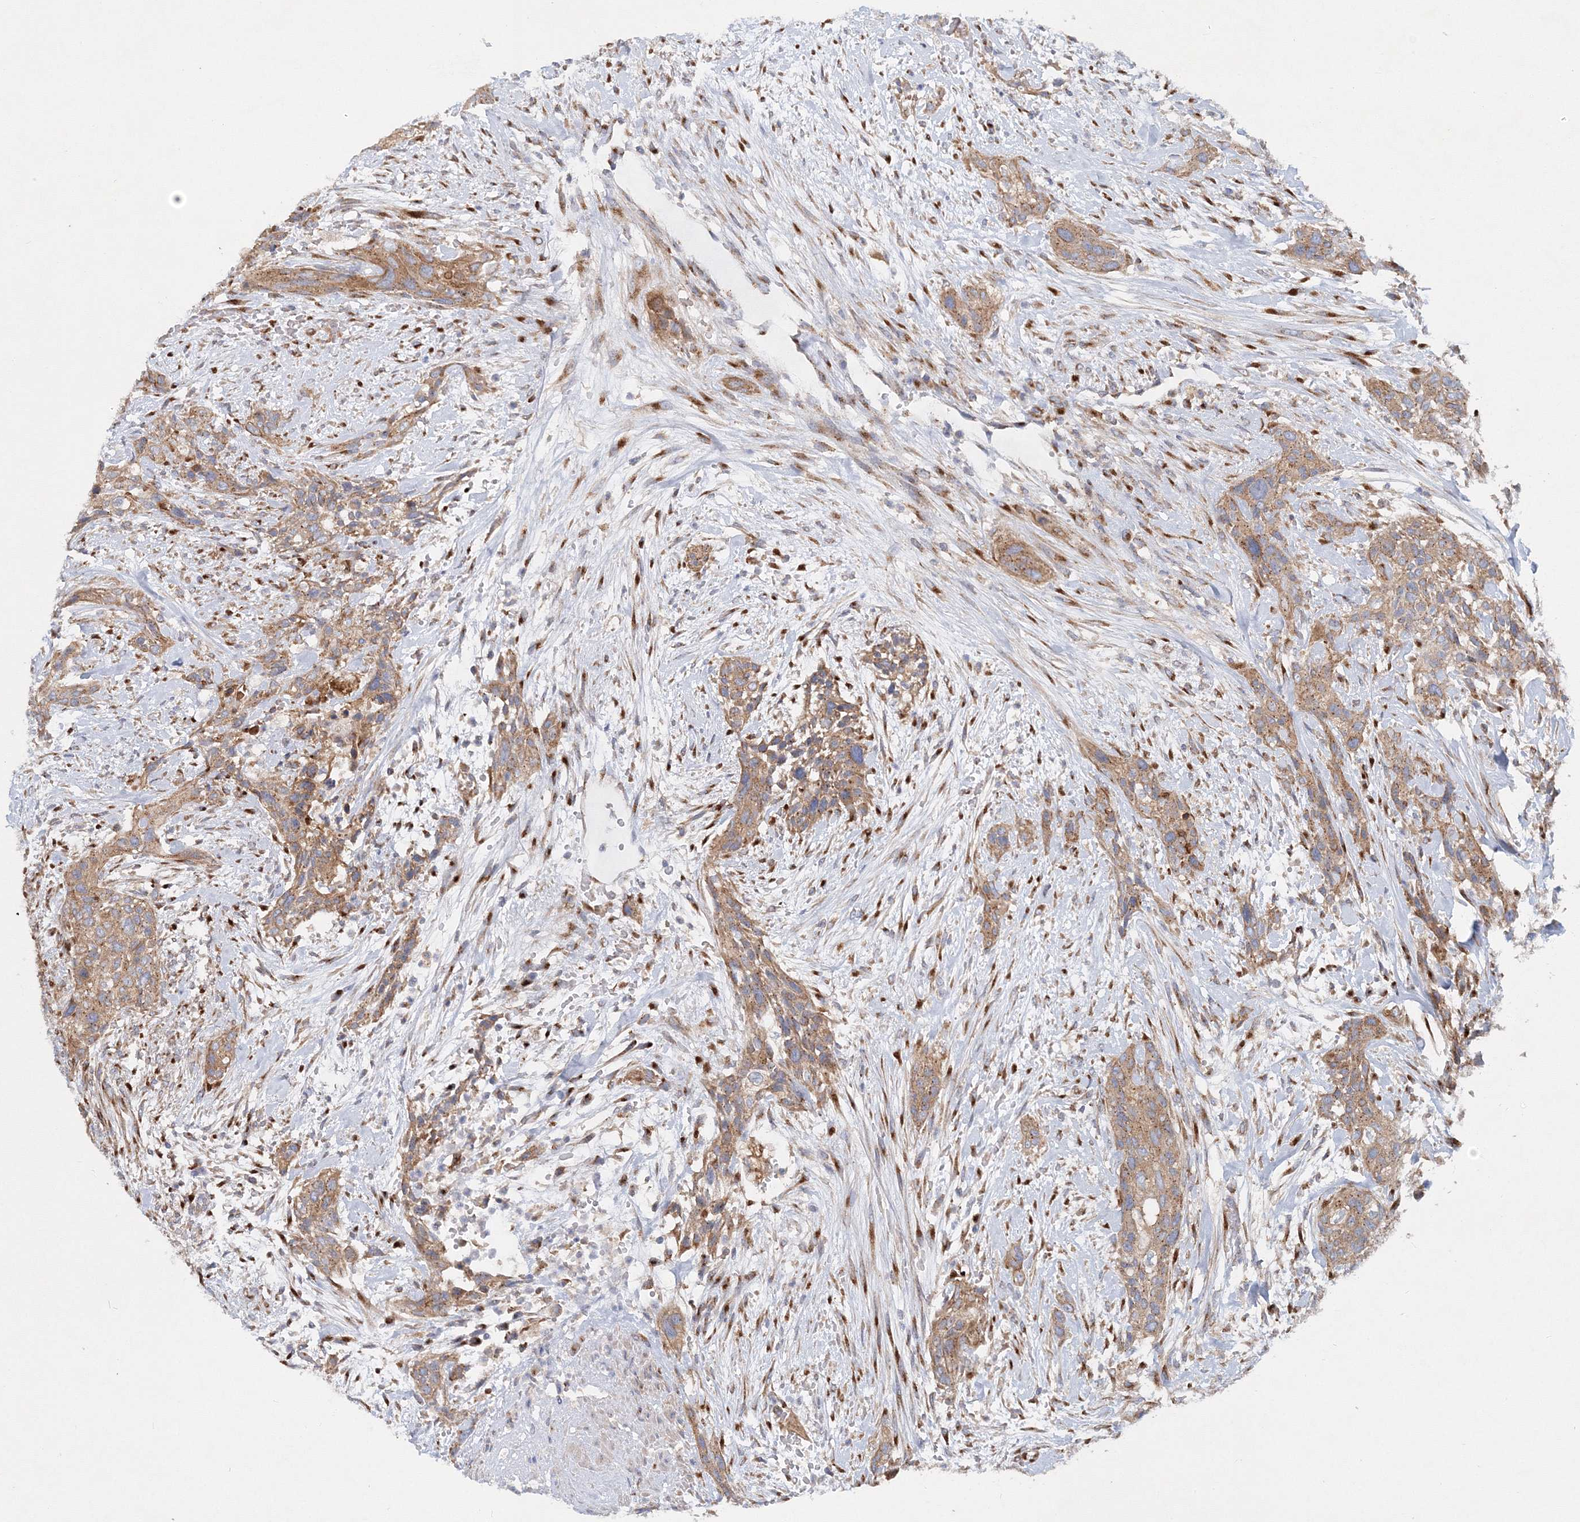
{"staining": {"intensity": "moderate", "quantity": ">75%", "location": "cytoplasmic/membranous"}, "tissue": "urothelial cancer", "cell_type": "Tumor cells", "image_type": "cancer", "snomed": [{"axis": "morphology", "description": "Urothelial carcinoma, High grade"}, {"axis": "topography", "description": "Urinary bladder"}], "caption": "IHC histopathology image of human urothelial cancer stained for a protein (brown), which shows medium levels of moderate cytoplasmic/membranous expression in approximately >75% of tumor cells.", "gene": "SEC23IP", "patient": {"sex": "male", "age": 35}}